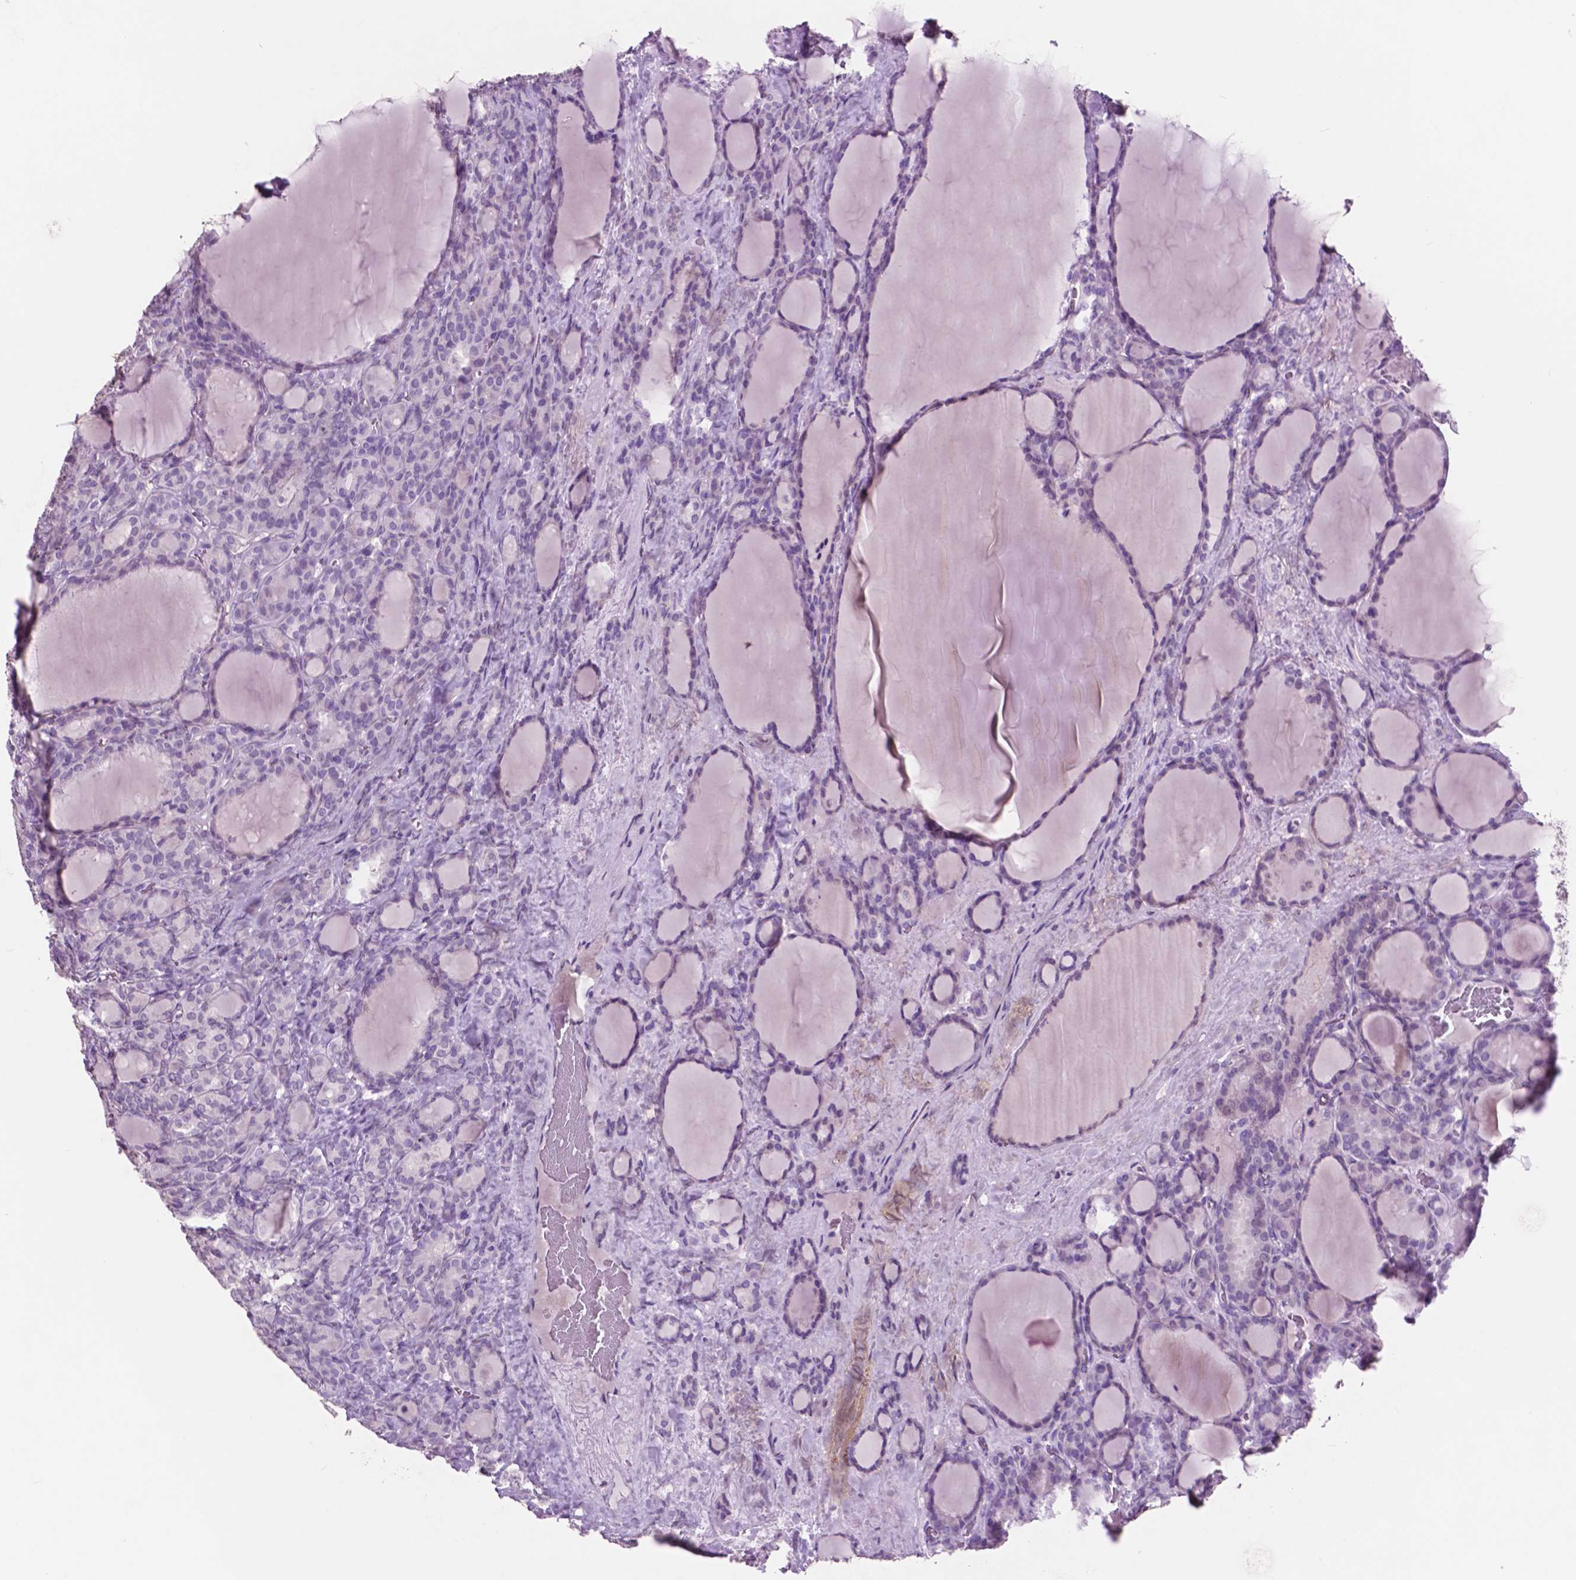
{"staining": {"intensity": "negative", "quantity": "none", "location": "none"}, "tissue": "thyroid cancer", "cell_type": "Tumor cells", "image_type": "cancer", "snomed": [{"axis": "morphology", "description": "Normal tissue, NOS"}, {"axis": "morphology", "description": "Follicular adenoma carcinoma, NOS"}, {"axis": "topography", "description": "Thyroid gland"}], "caption": "Immunohistochemistry photomicrograph of human thyroid follicular adenoma carcinoma stained for a protein (brown), which exhibits no staining in tumor cells.", "gene": "IDO1", "patient": {"sex": "female", "age": 31}}